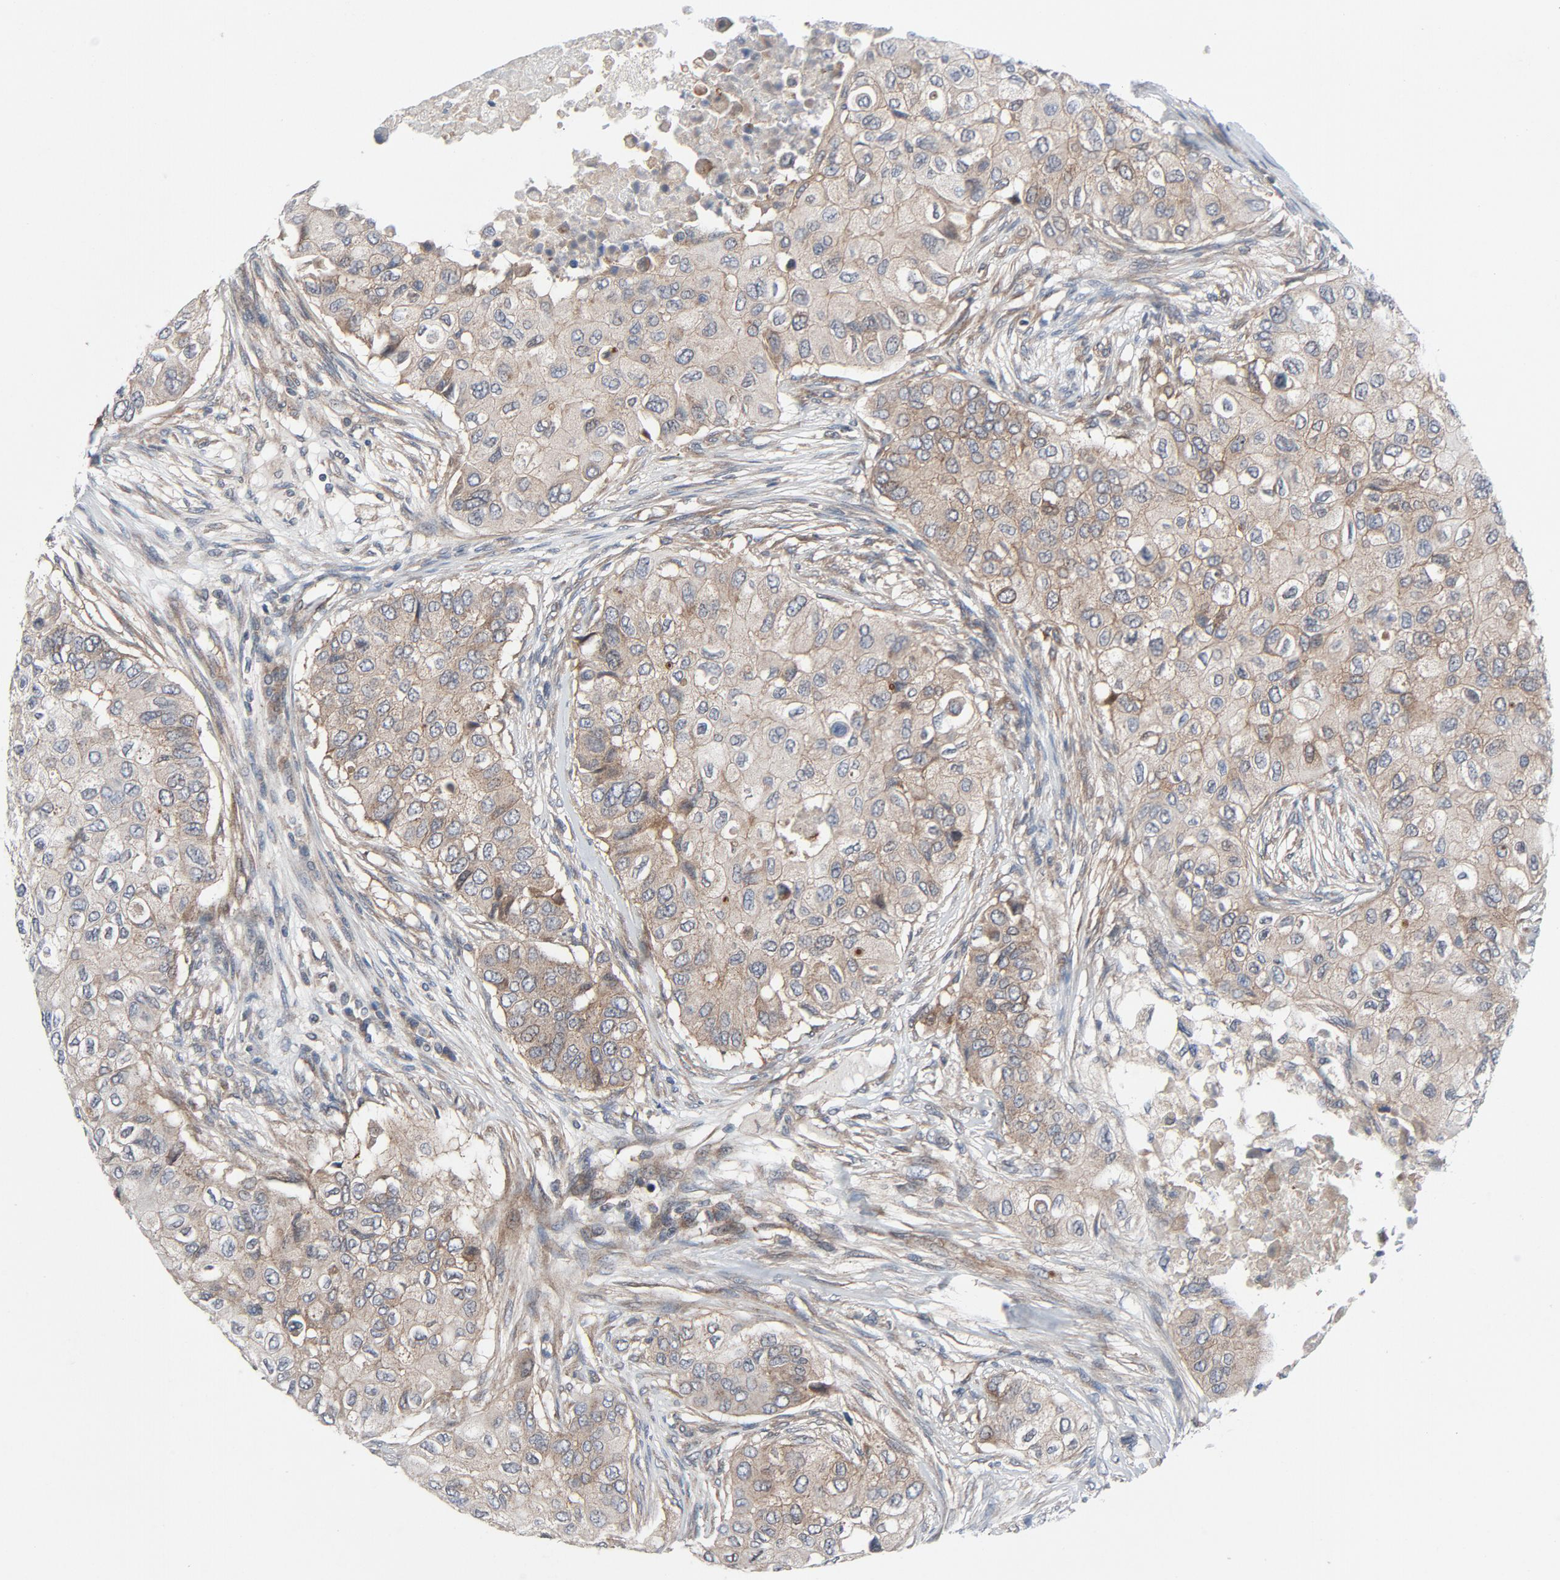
{"staining": {"intensity": "weak", "quantity": ">75%", "location": "cytoplasmic/membranous"}, "tissue": "breast cancer", "cell_type": "Tumor cells", "image_type": "cancer", "snomed": [{"axis": "morphology", "description": "Normal tissue, NOS"}, {"axis": "morphology", "description": "Duct carcinoma"}, {"axis": "topography", "description": "Breast"}], "caption": "DAB immunohistochemical staining of breast invasive ductal carcinoma reveals weak cytoplasmic/membranous protein positivity in approximately >75% of tumor cells.", "gene": "TSG101", "patient": {"sex": "female", "age": 49}}